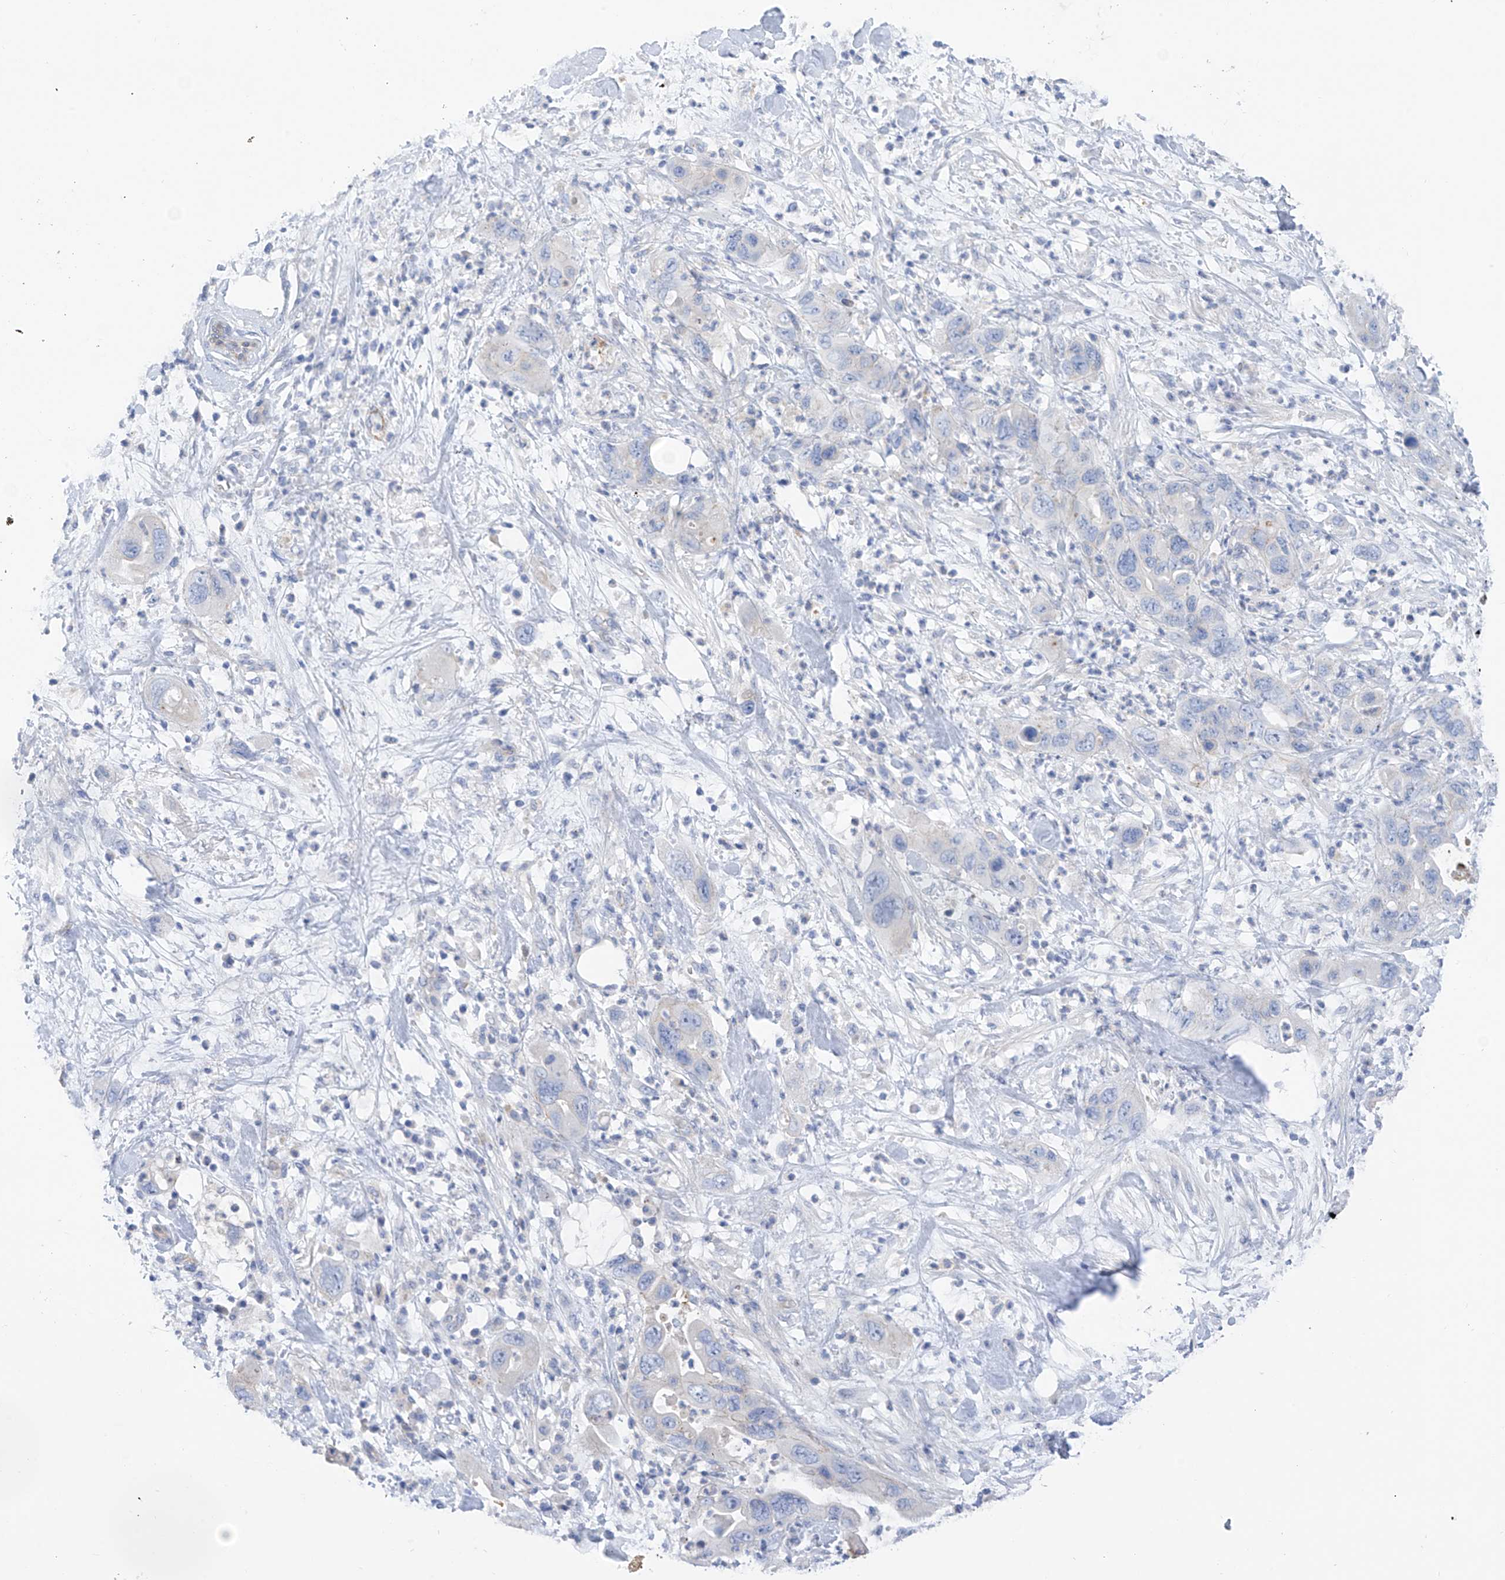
{"staining": {"intensity": "negative", "quantity": "none", "location": "none"}, "tissue": "pancreatic cancer", "cell_type": "Tumor cells", "image_type": "cancer", "snomed": [{"axis": "morphology", "description": "Adenocarcinoma, NOS"}, {"axis": "topography", "description": "Pancreas"}], "caption": "High magnification brightfield microscopy of adenocarcinoma (pancreatic) stained with DAB (3,3'-diaminobenzidine) (brown) and counterstained with hematoxylin (blue): tumor cells show no significant expression.", "gene": "ITGA9", "patient": {"sex": "female", "age": 71}}